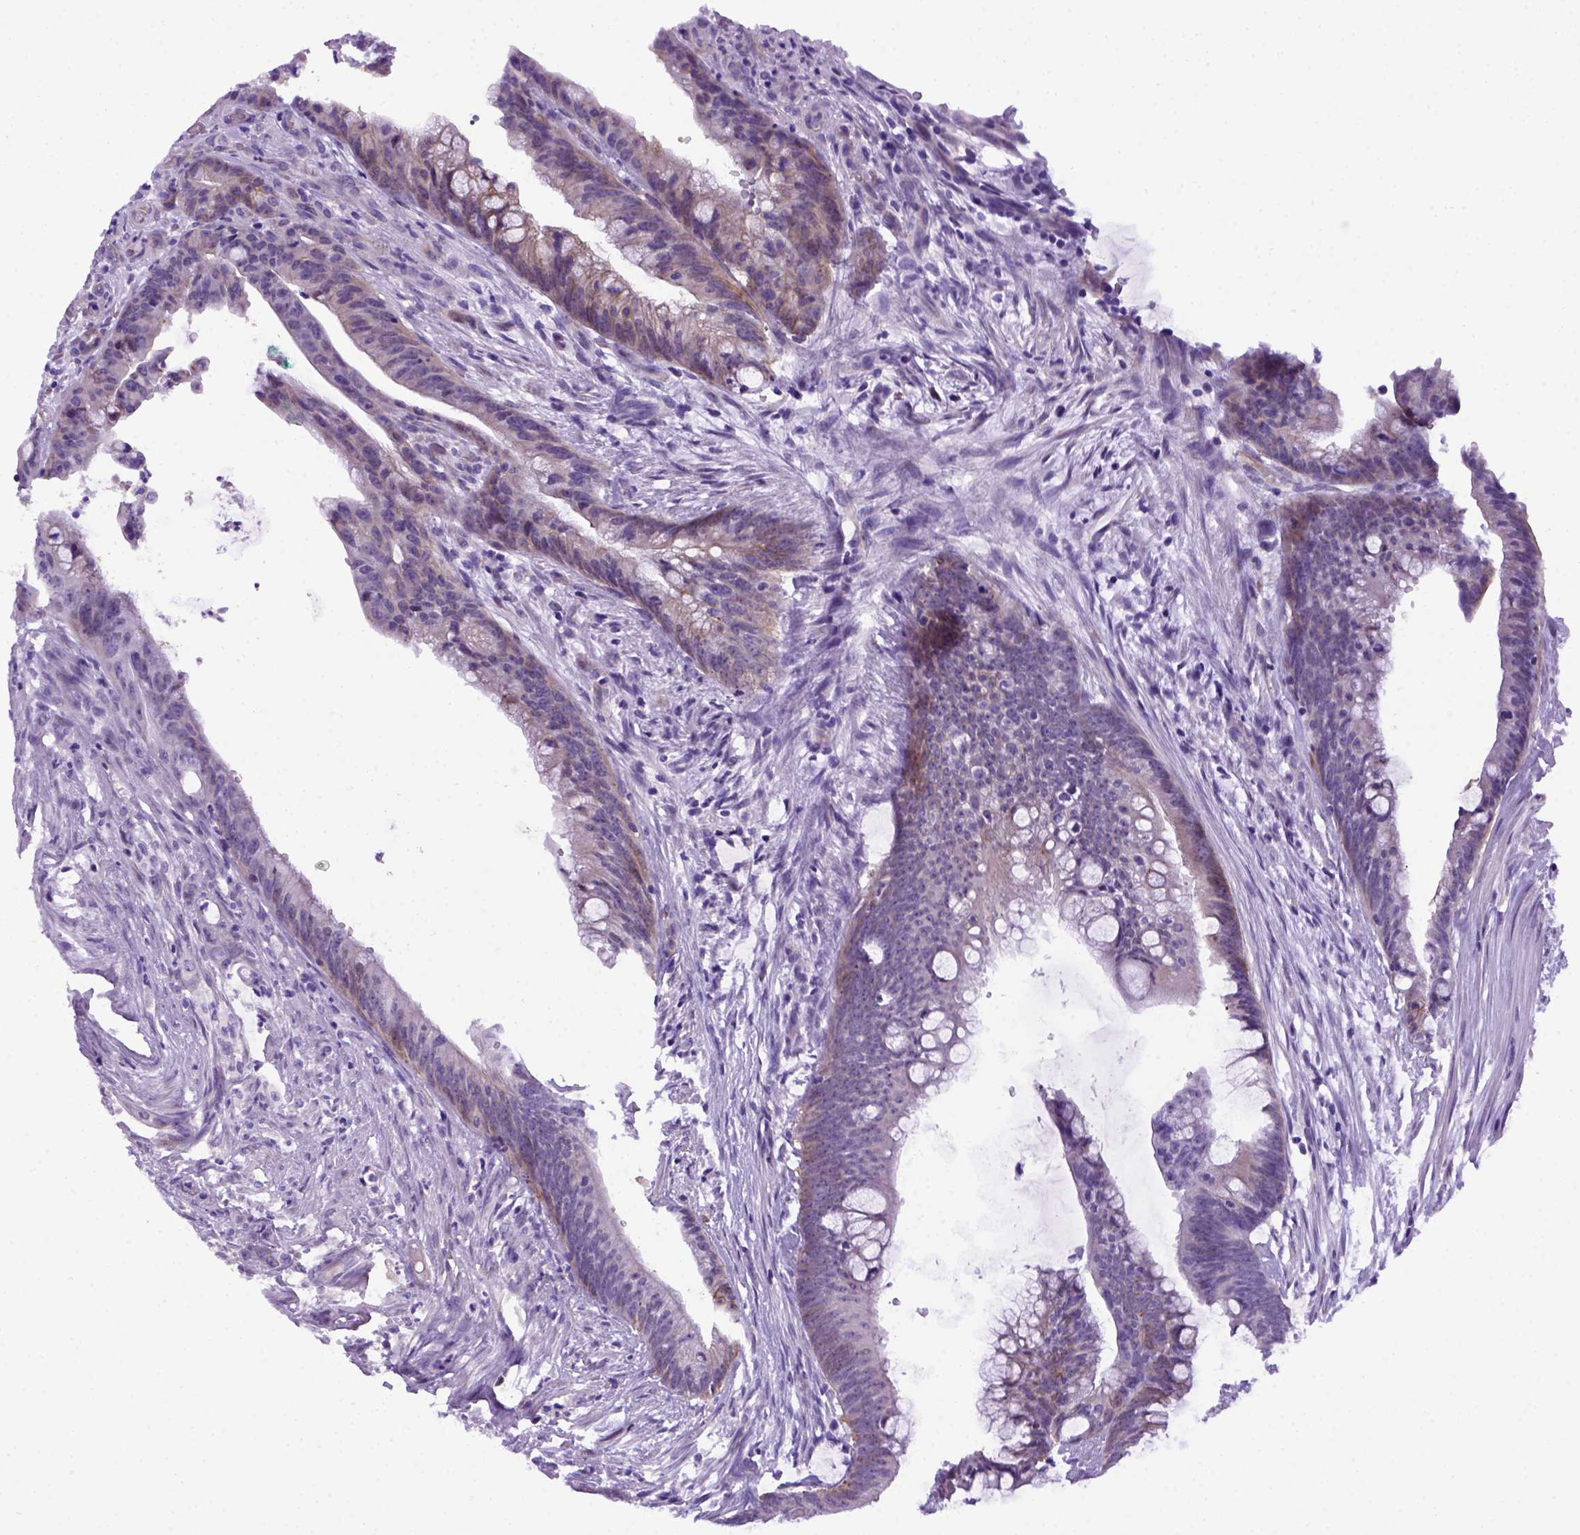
{"staining": {"intensity": "moderate", "quantity": "<25%", "location": "cytoplasmic/membranous"}, "tissue": "colorectal cancer", "cell_type": "Tumor cells", "image_type": "cancer", "snomed": [{"axis": "morphology", "description": "Adenocarcinoma, NOS"}, {"axis": "topography", "description": "Colon"}], "caption": "Immunohistochemical staining of colorectal cancer (adenocarcinoma) displays low levels of moderate cytoplasmic/membranous protein expression in about <25% of tumor cells. Nuclei are stained in blue.", "gene": "ADAM12", "patient": {"sex": "male", "age": 62}}